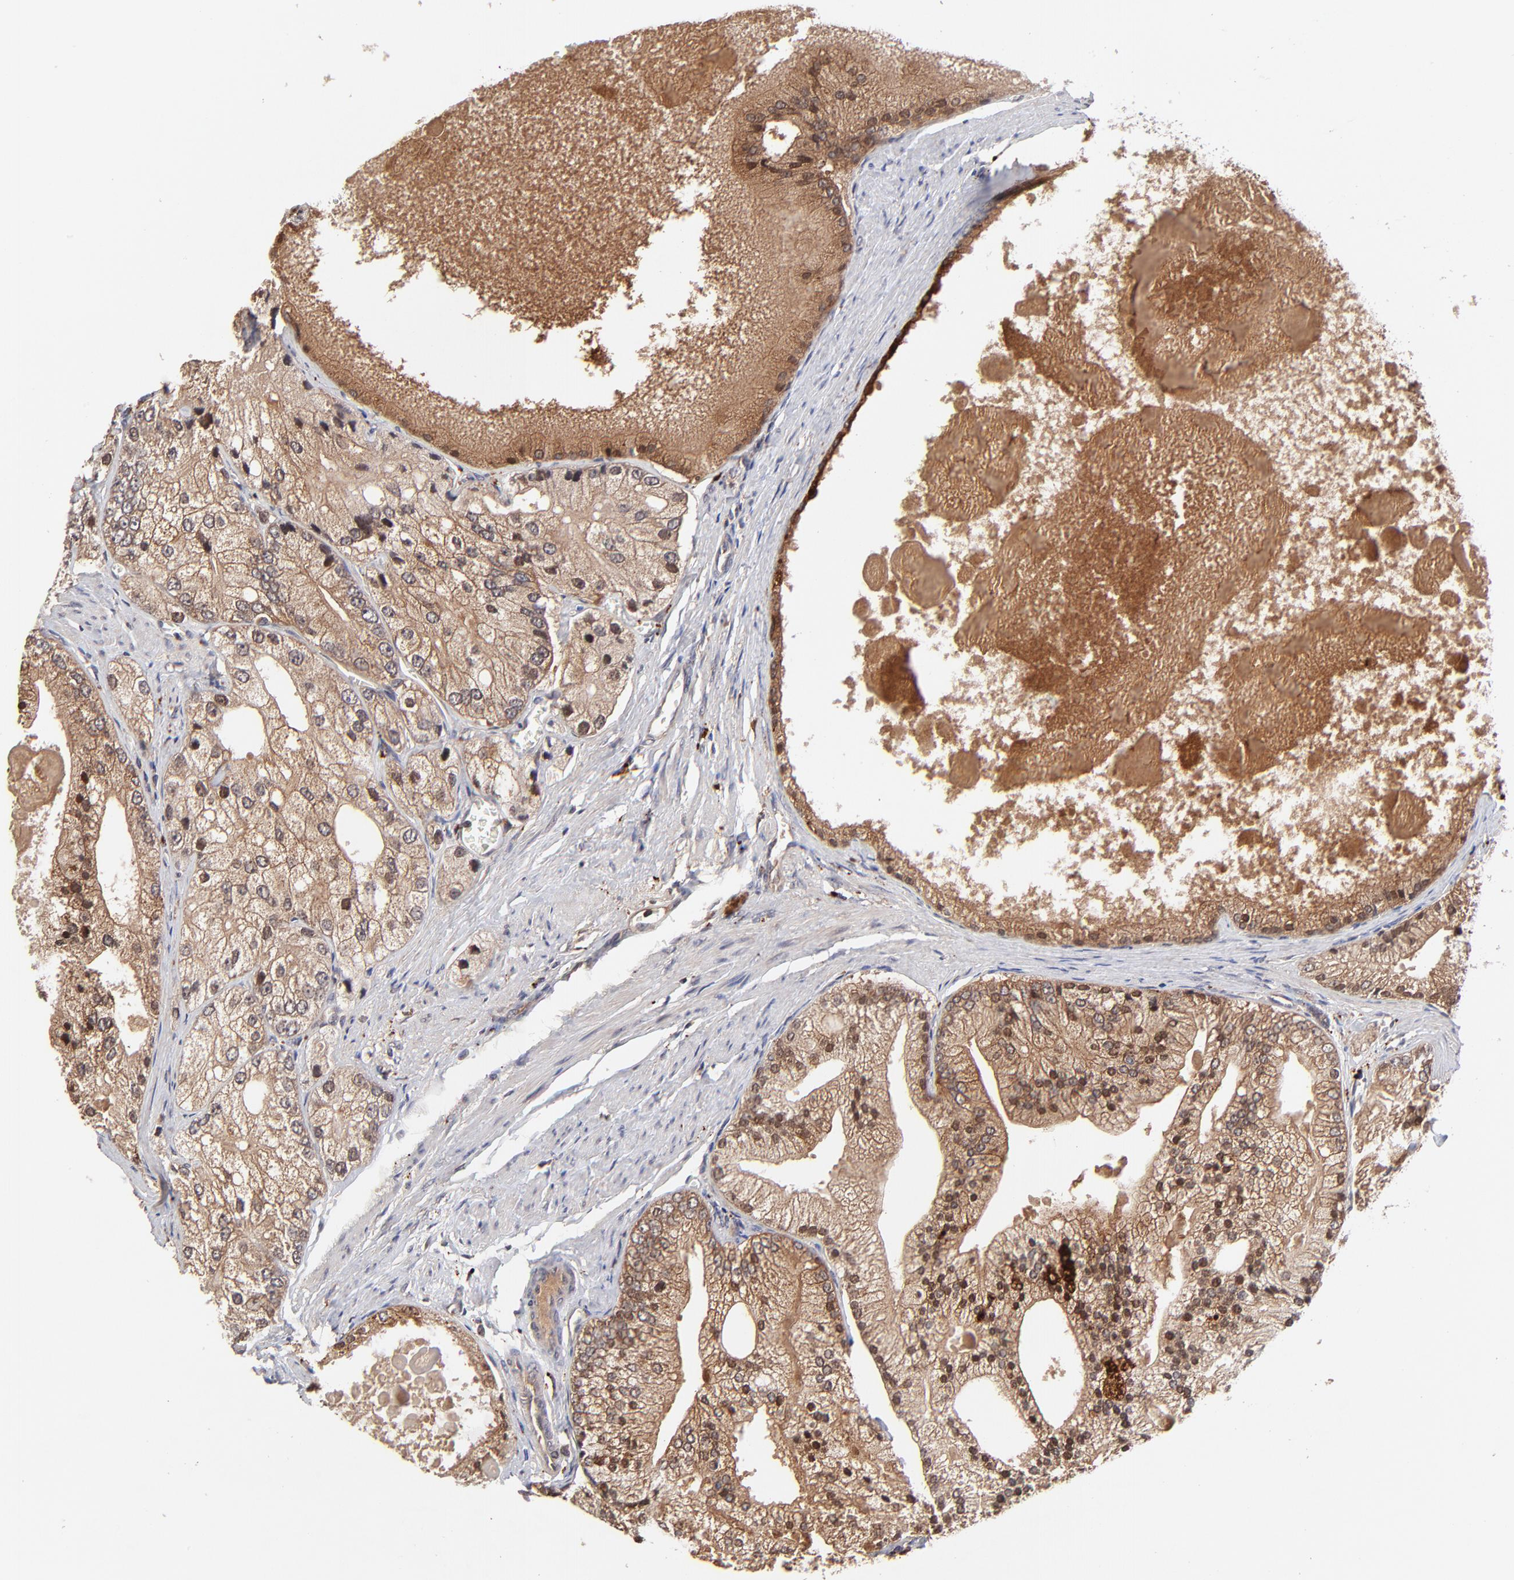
{"staining": {"intensity": "strong", "quantity": ">75%", "location": "cytoplasmic/membranous"}, "tissue": "prostate cancer", "cell_type": "Tumor cells", "image_type": "cancer", "snomed": [{"axis": "morphology", "description": "Adenocarcinoma, Low grade"}, {"axis": "topography", "description": "Prostate"}], "caption": "This is a photomicrograph of IHC staining of prostate cancer, which shows strong positivity in the cytoplasmic/membranous of tumor cells.", "gene": "PDE4B", "patient": {"sex": "male", "age": 69}}